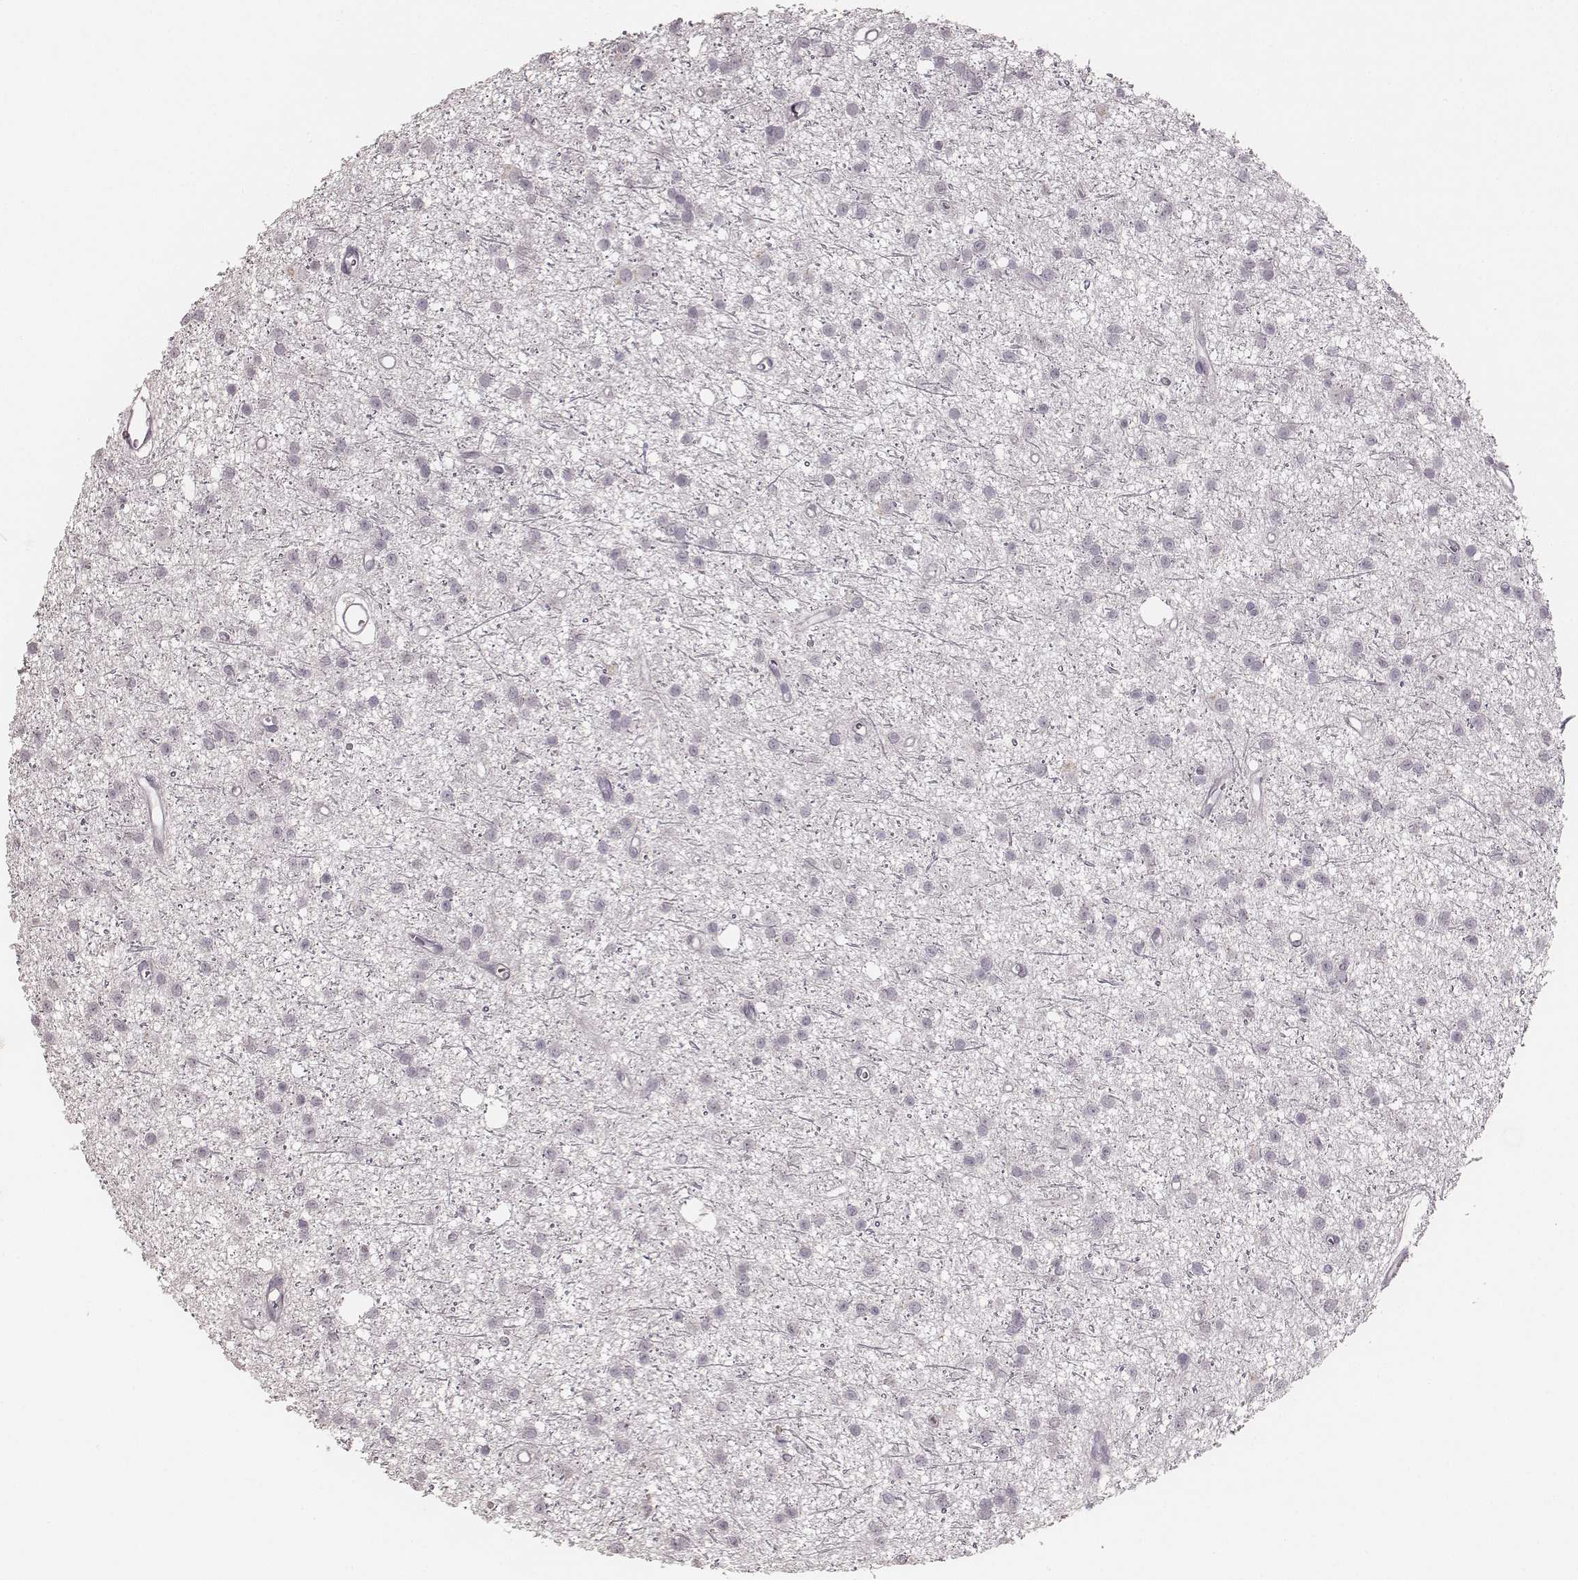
{"staining": {"intensity": "negative", "quantity": "none", "location": "none"}, "tissue": "glioma", "cell_type": "Tumor cells", "image_type": "cancer", "snomed": [{"axis": "morphology", "description": "Glioma, malignant, Low grade"}, {"axis": "topography", "description": "Brain"}], "caption": "IHC histopathology image of human low-grade glioma (malignant) stained for a protein (brown), which demonstrates no staining in tumor cells.", "gene": "LY6K", "patient": {"sex": "male", "age": 27}}